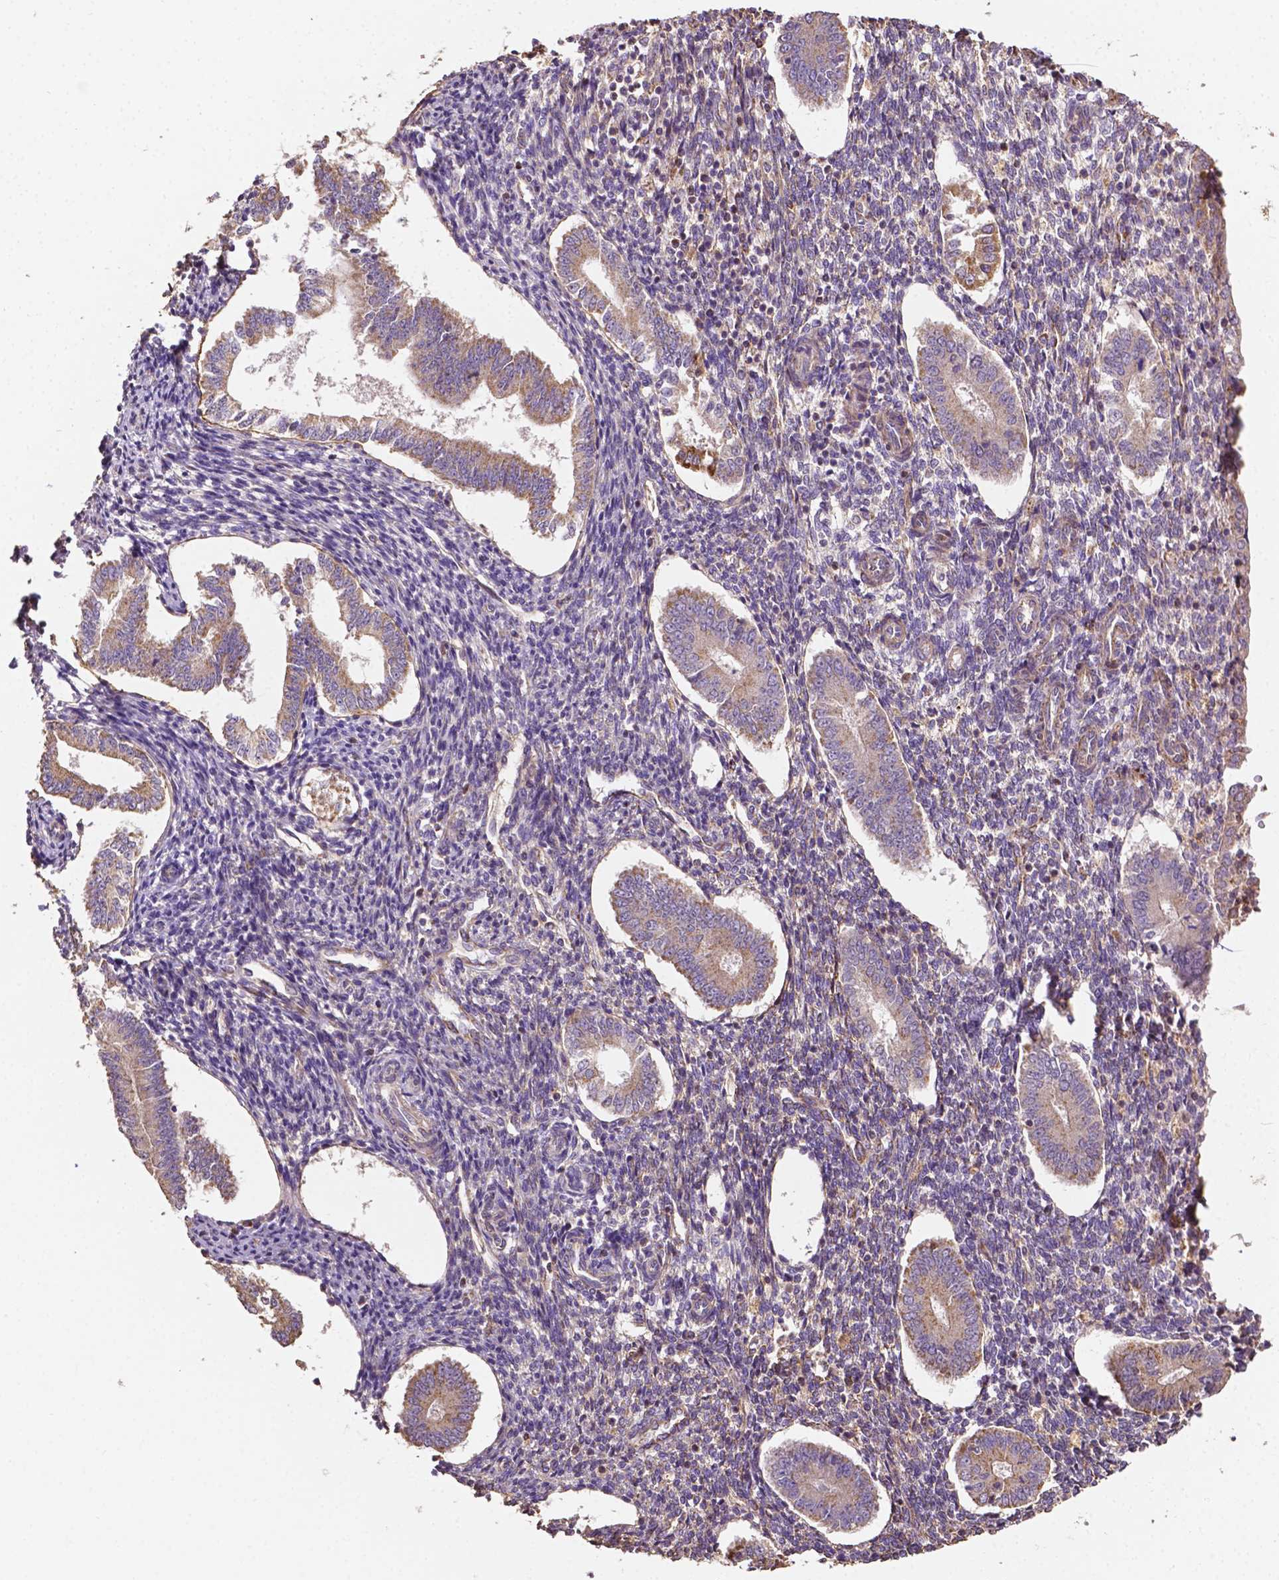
{"staining": {"intensity": "negative", "quantity": "none", "location": "none"}, "tissue": "endometrium", "cell_type": "Cells in endometrial stroma", "image_type": "normal", "snomed": [{"axis": "morphology", "description": "Normal tissue, NOS"}, {"axis": "topography", "description": "Endometrium"}], "caption": "Histopathology image shows no significant protein staining in cells in endometrial stroma of benign endometrium. (DAB (3,3'-diaminobenzidine) IHC with hematoxylin counter stain).", "gene": "LRR1", "patient": {"sex": "female", "age": 40}}